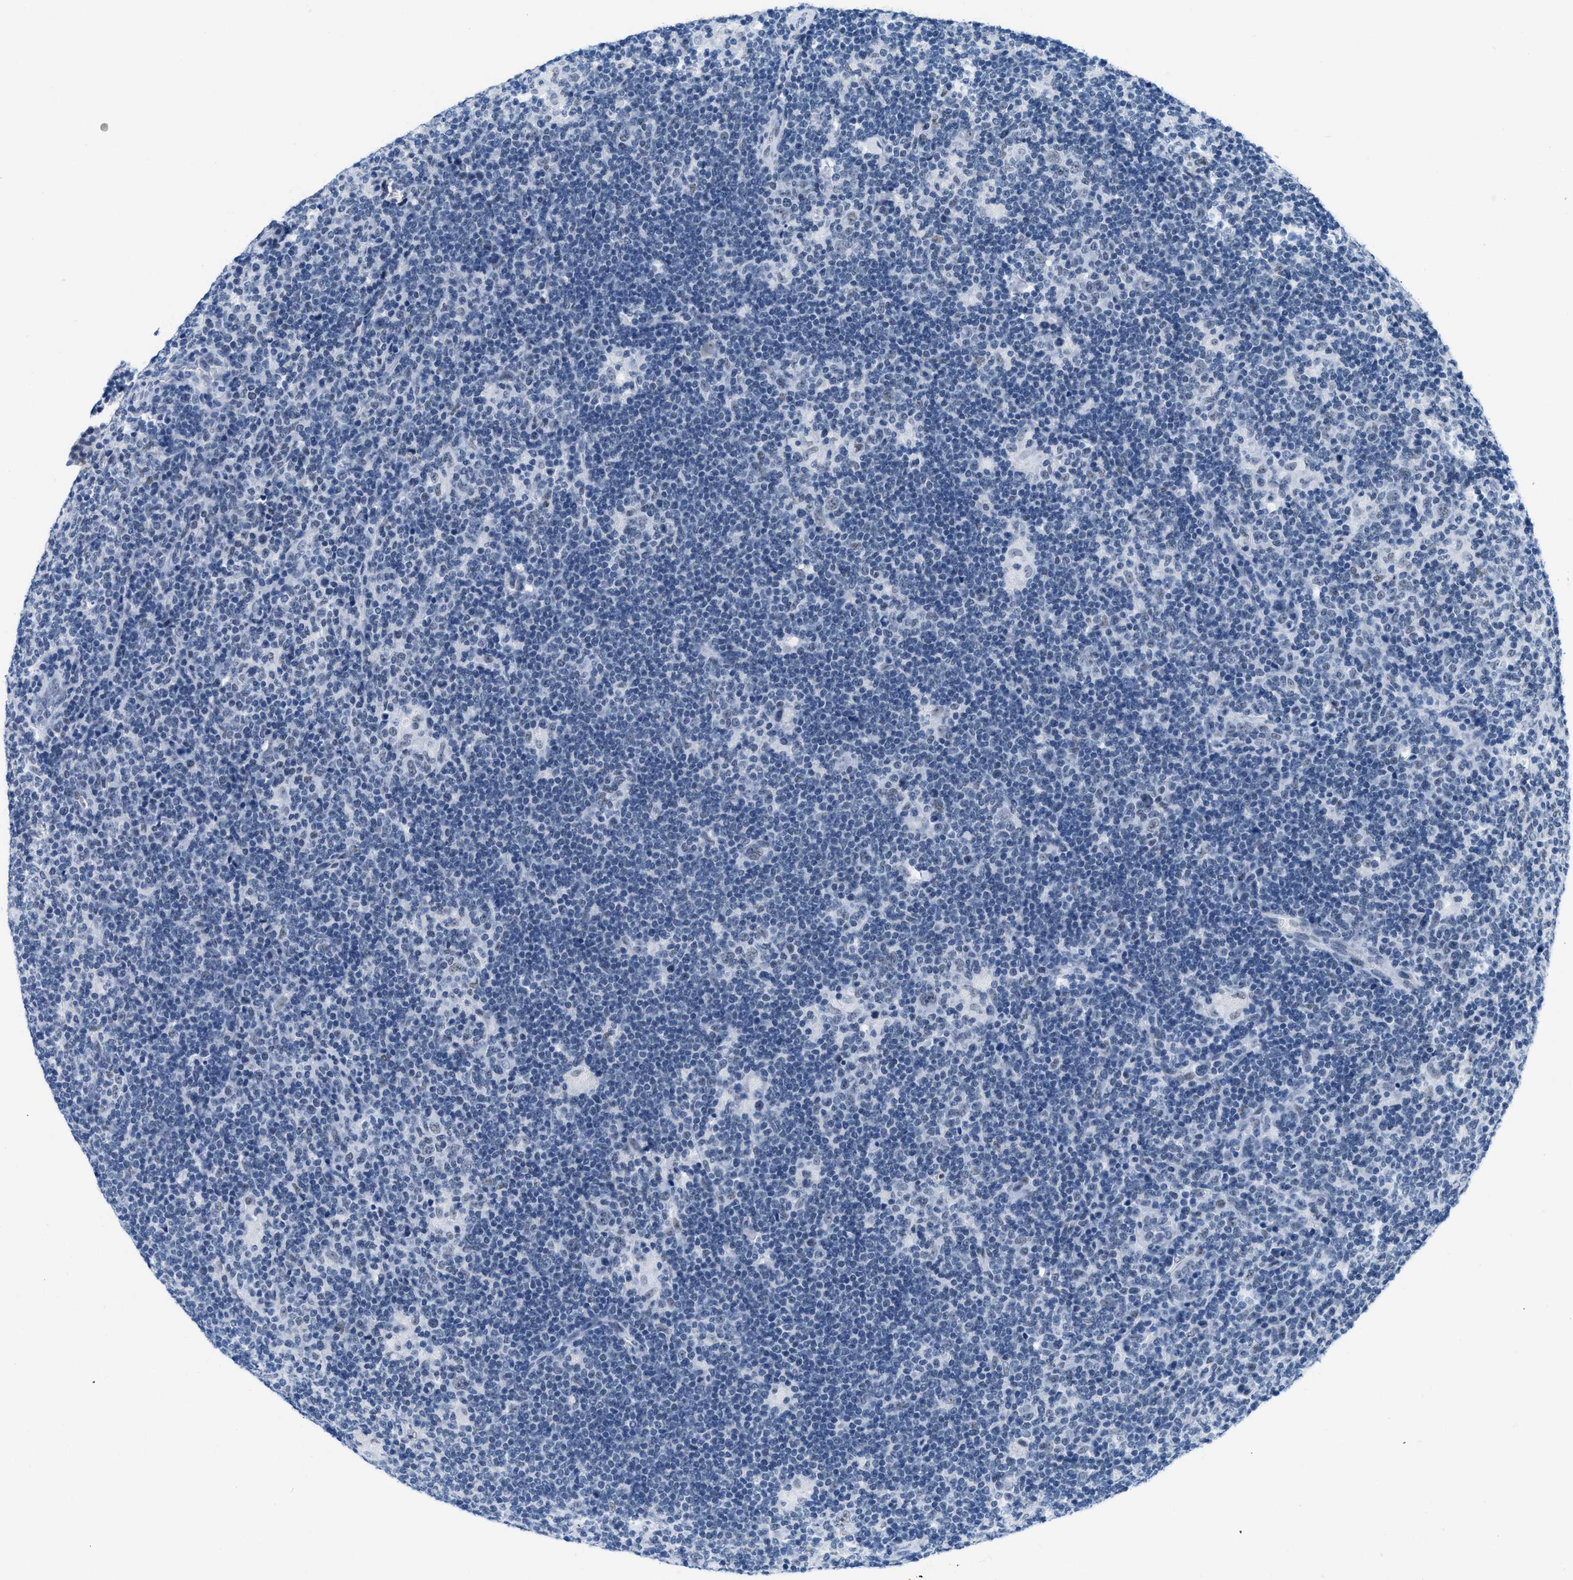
{"staining": {"intensity": "weak", "quantity": "<25%", "location": "nuclear"}, "tissue": "lymphoma", "cell_type": "Tumor cells", "image_type": "cancer", "snomed": [{"axis": "morphology", "description": "Hodgkin's disease, NOS"}, {"axis": "topography", "description": "Lymph node"}], "caption": "Hodgkin's disease stained for a protein using IHC displays no positivity tumor cells.", "gene": "CTBP1", "patient": {"sex": "female", "age": 57}}